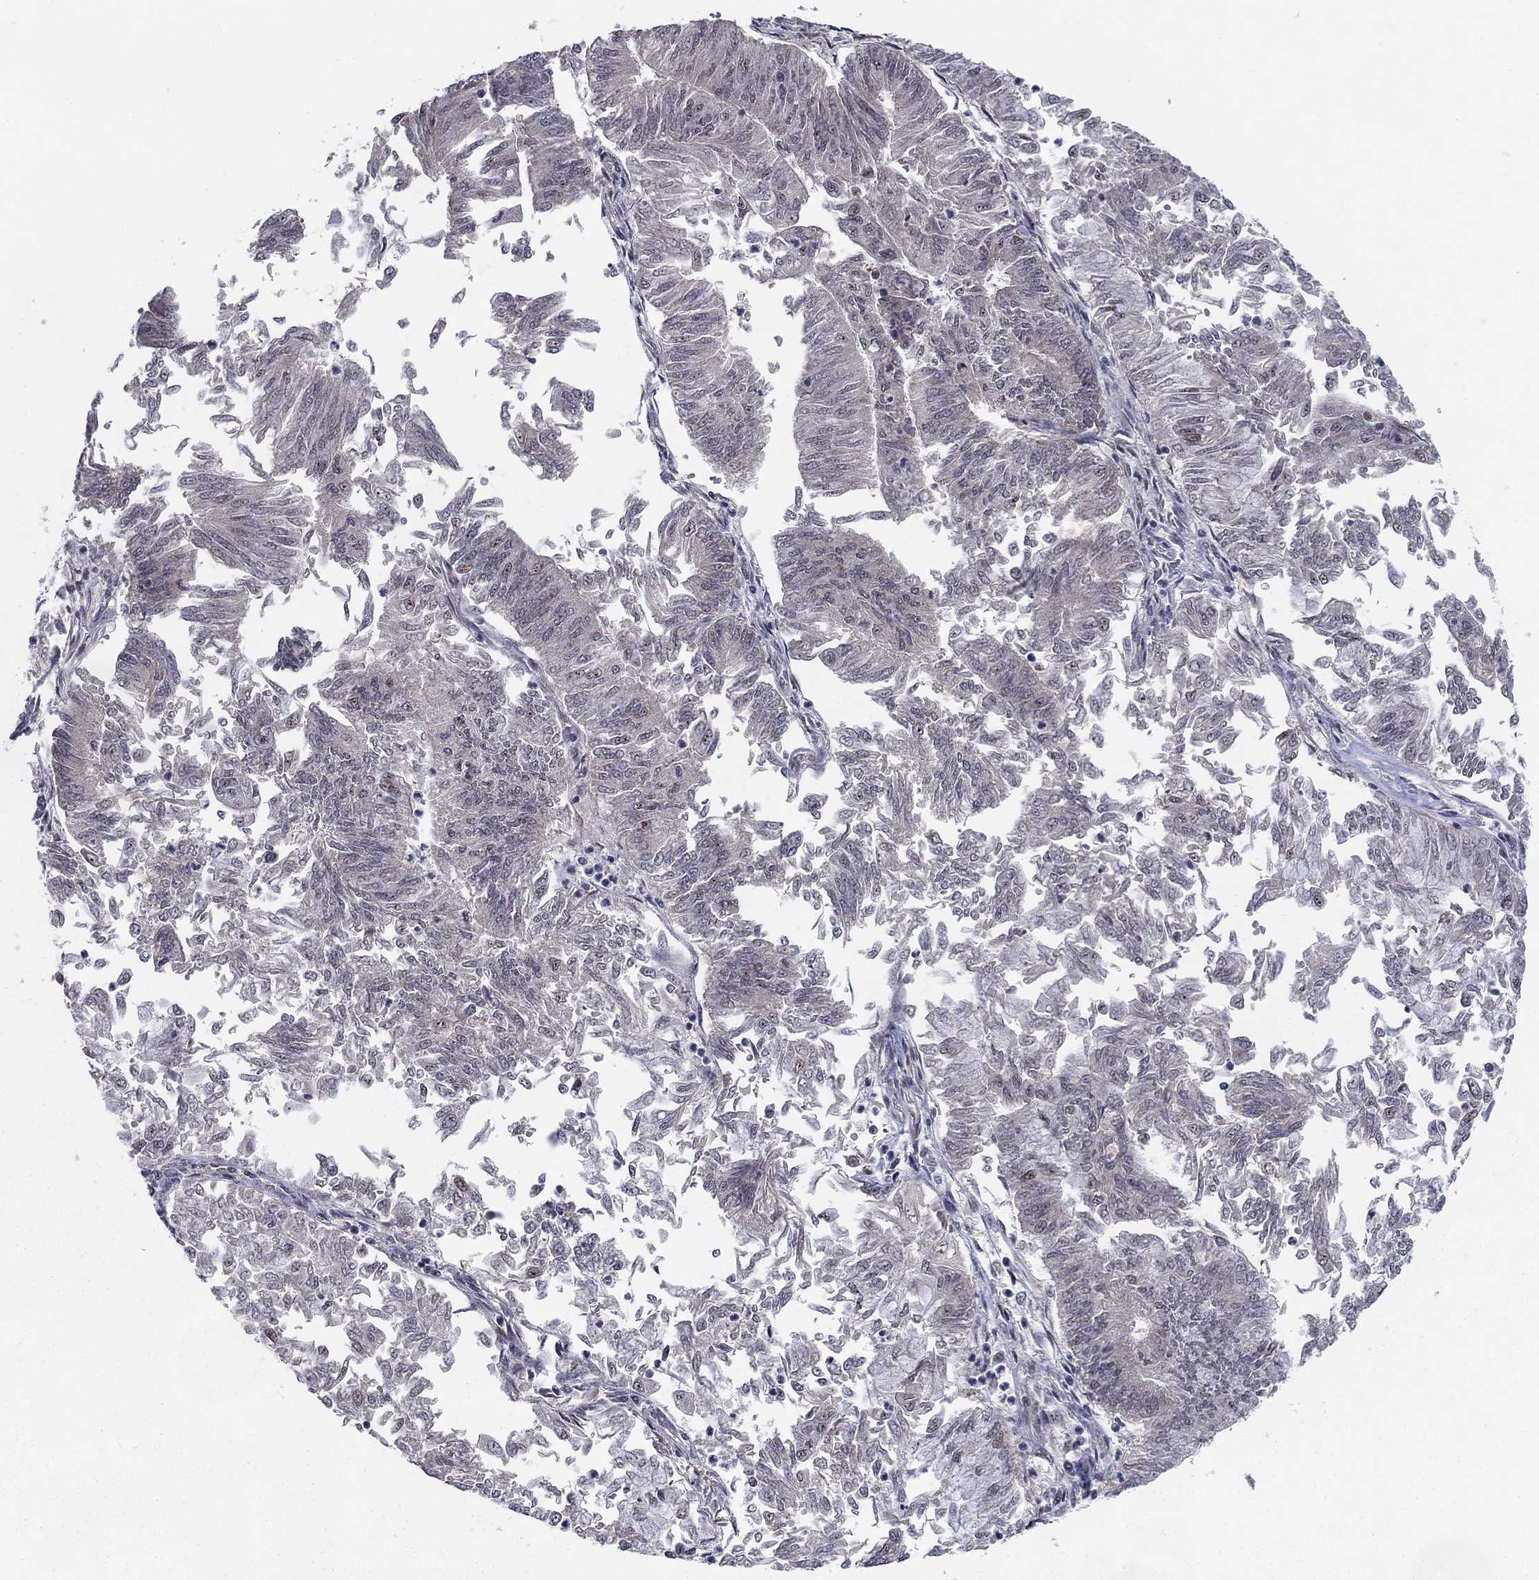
{"staining": {"intensity": "negative", "quantity": "none", "location": "none"}, "tissue": "endometrial cancer", "cell_type": "Tumor cells", "image_type": "cancer", "snomed": [{"axis": "morphology", "description": "Adenocarcinoma, NOS"}, {"axis": "topography", "description": "Endometrium"}], "caption": "Endometrial cancer stained for a protein using immunohistochemistry reveals no expression tumor cells.", "gene": "ZNF395", "patient": {"sex": "female", "age": 59}}